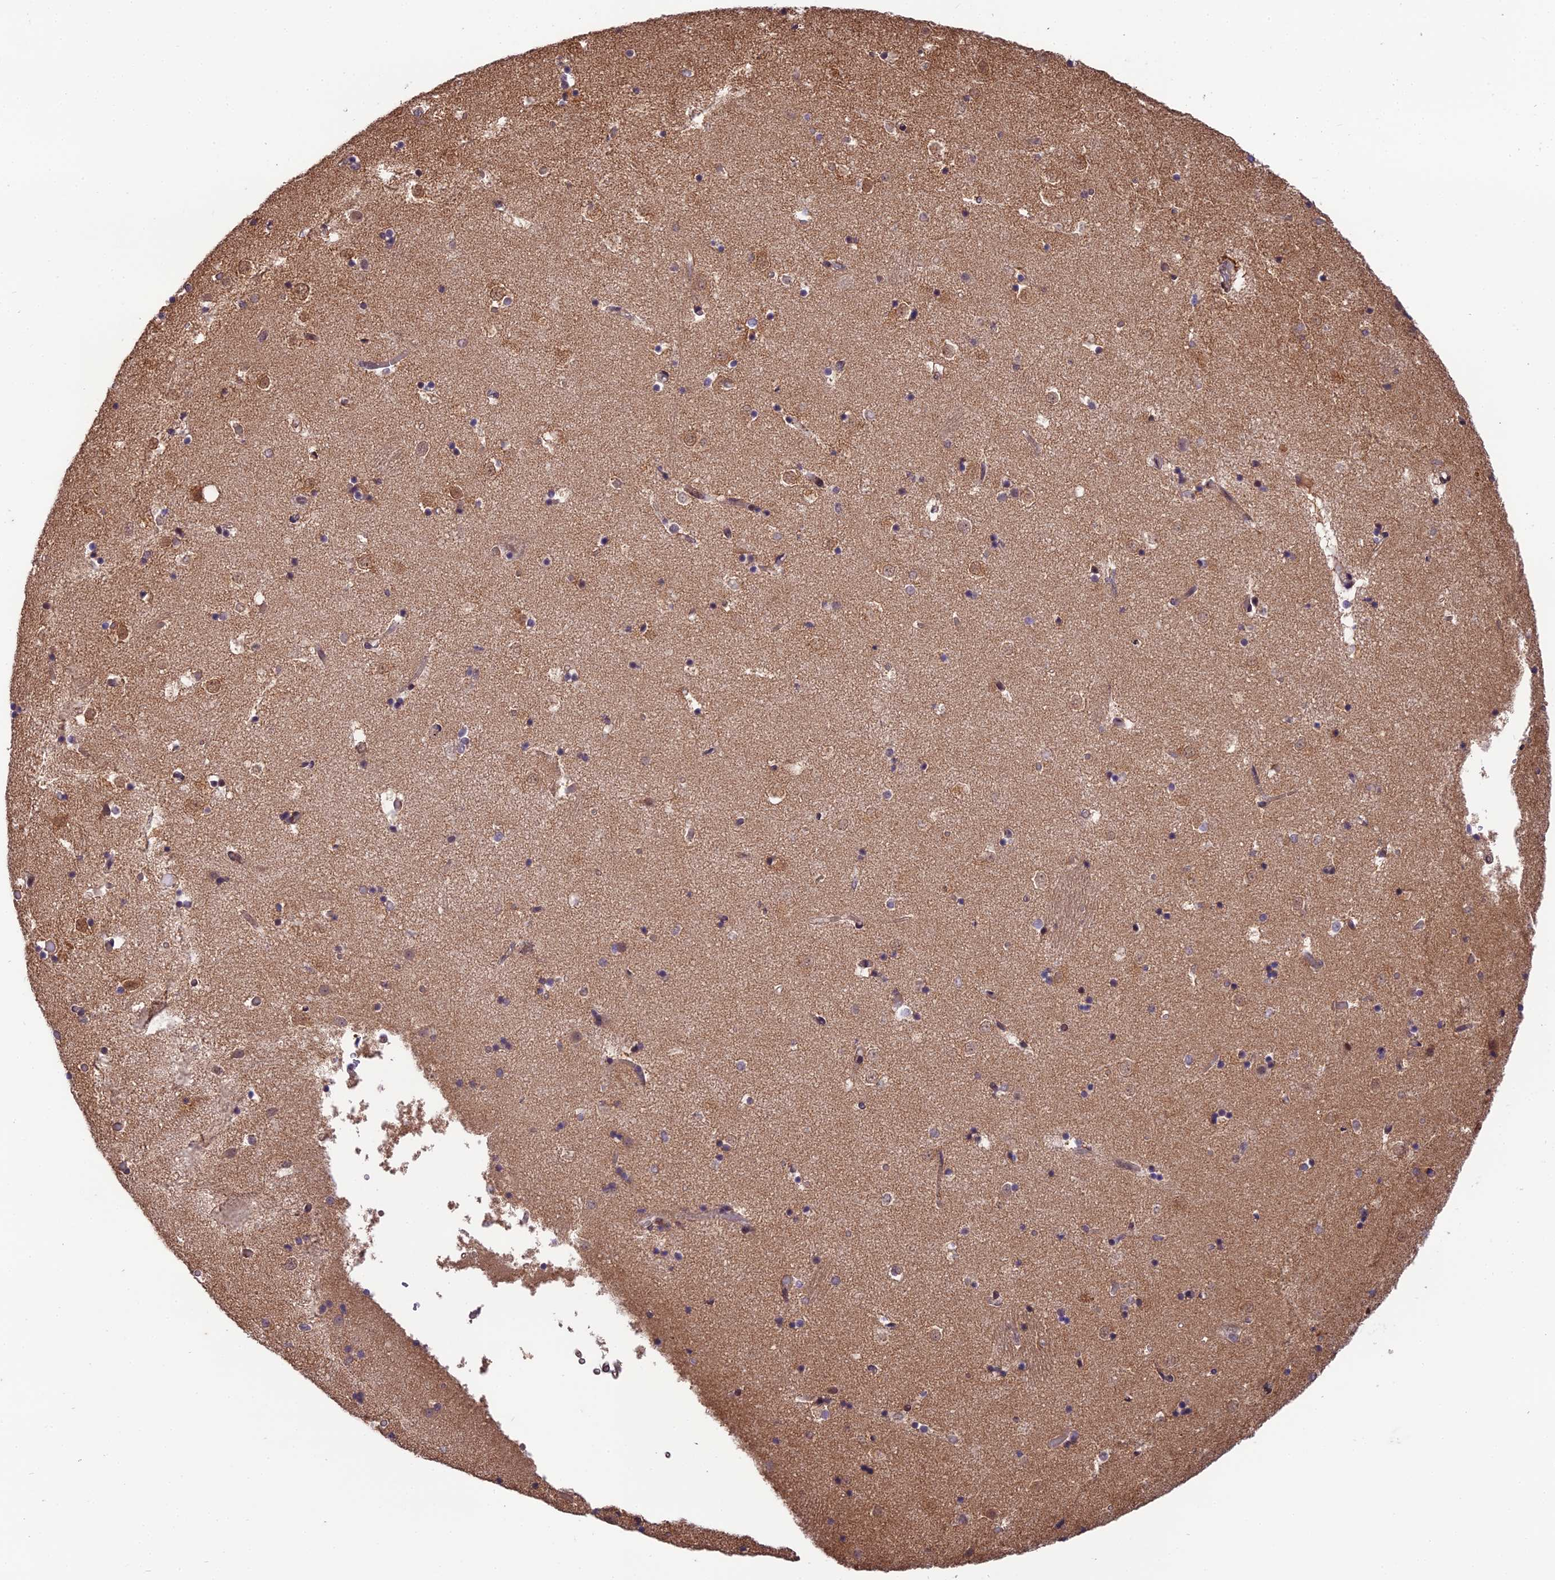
{"staining": {"intensity": "weak", "quantity": "<25%", "location": "nuclear"}, "tissue": "caudate", "cell_type": "Glial cells", "image_type": "normal", "snomed": [{"axis": "morphology", "description": "Normal tissue, NOS"}, {"axis": "topography", "description": "Lateral ventricle wall"}], "caption": "Immunohistochemistry (IHC) of unremarkable human caudate shows no expression in glial cells.", "gene": "CYP2R1", "patient": {"sex": "female", "age": 52}}